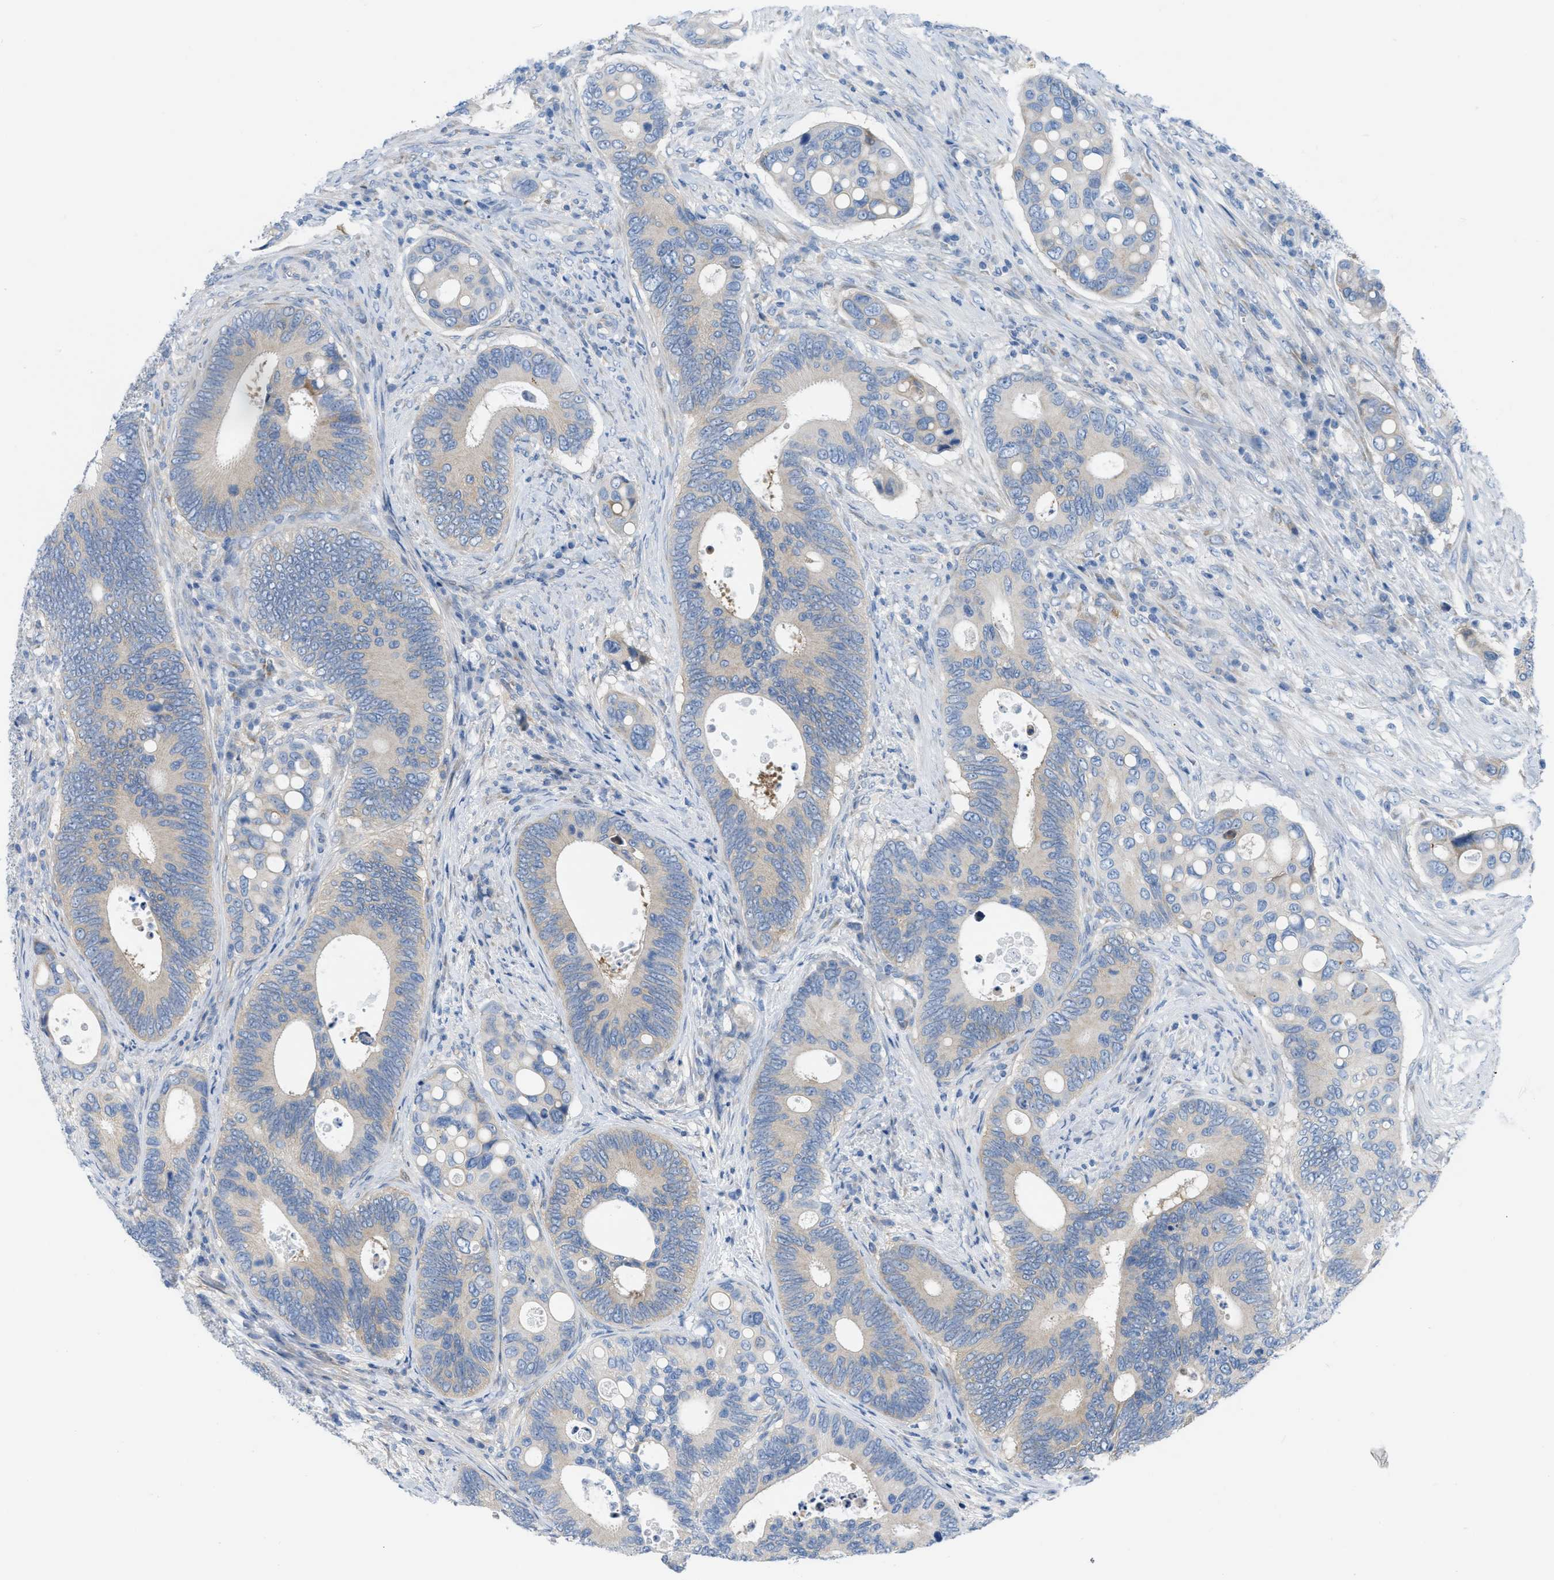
{"staining": {"intensity": "weak", "quantity": "<25%", "location": "cytoplasmic/membranous"}, "tissue": "colorectal cancer", "cell_type": "Tumor cells", "image_type": "cancer", "snomed": [{"axis": "morphology", "description": "Inflammation, NOS"}, {"axis": "morphology", "description": "Adenocarcinoma, NOS"}, {"axis": "topography", "description": "Colon"}], "caption": "A high-resolution micrograph shows immunohistochemistry (IHC) staining of adenocarcinoma (colorectal), which reveals no significant positivity in tumor cells. (DAB (3,3'-diaminobenzidine) immunohistochemistry (IHC) with hematoxylin counter stain).", "gene": "ASGR1", "patient": {"sex": "male", "age": 72}}